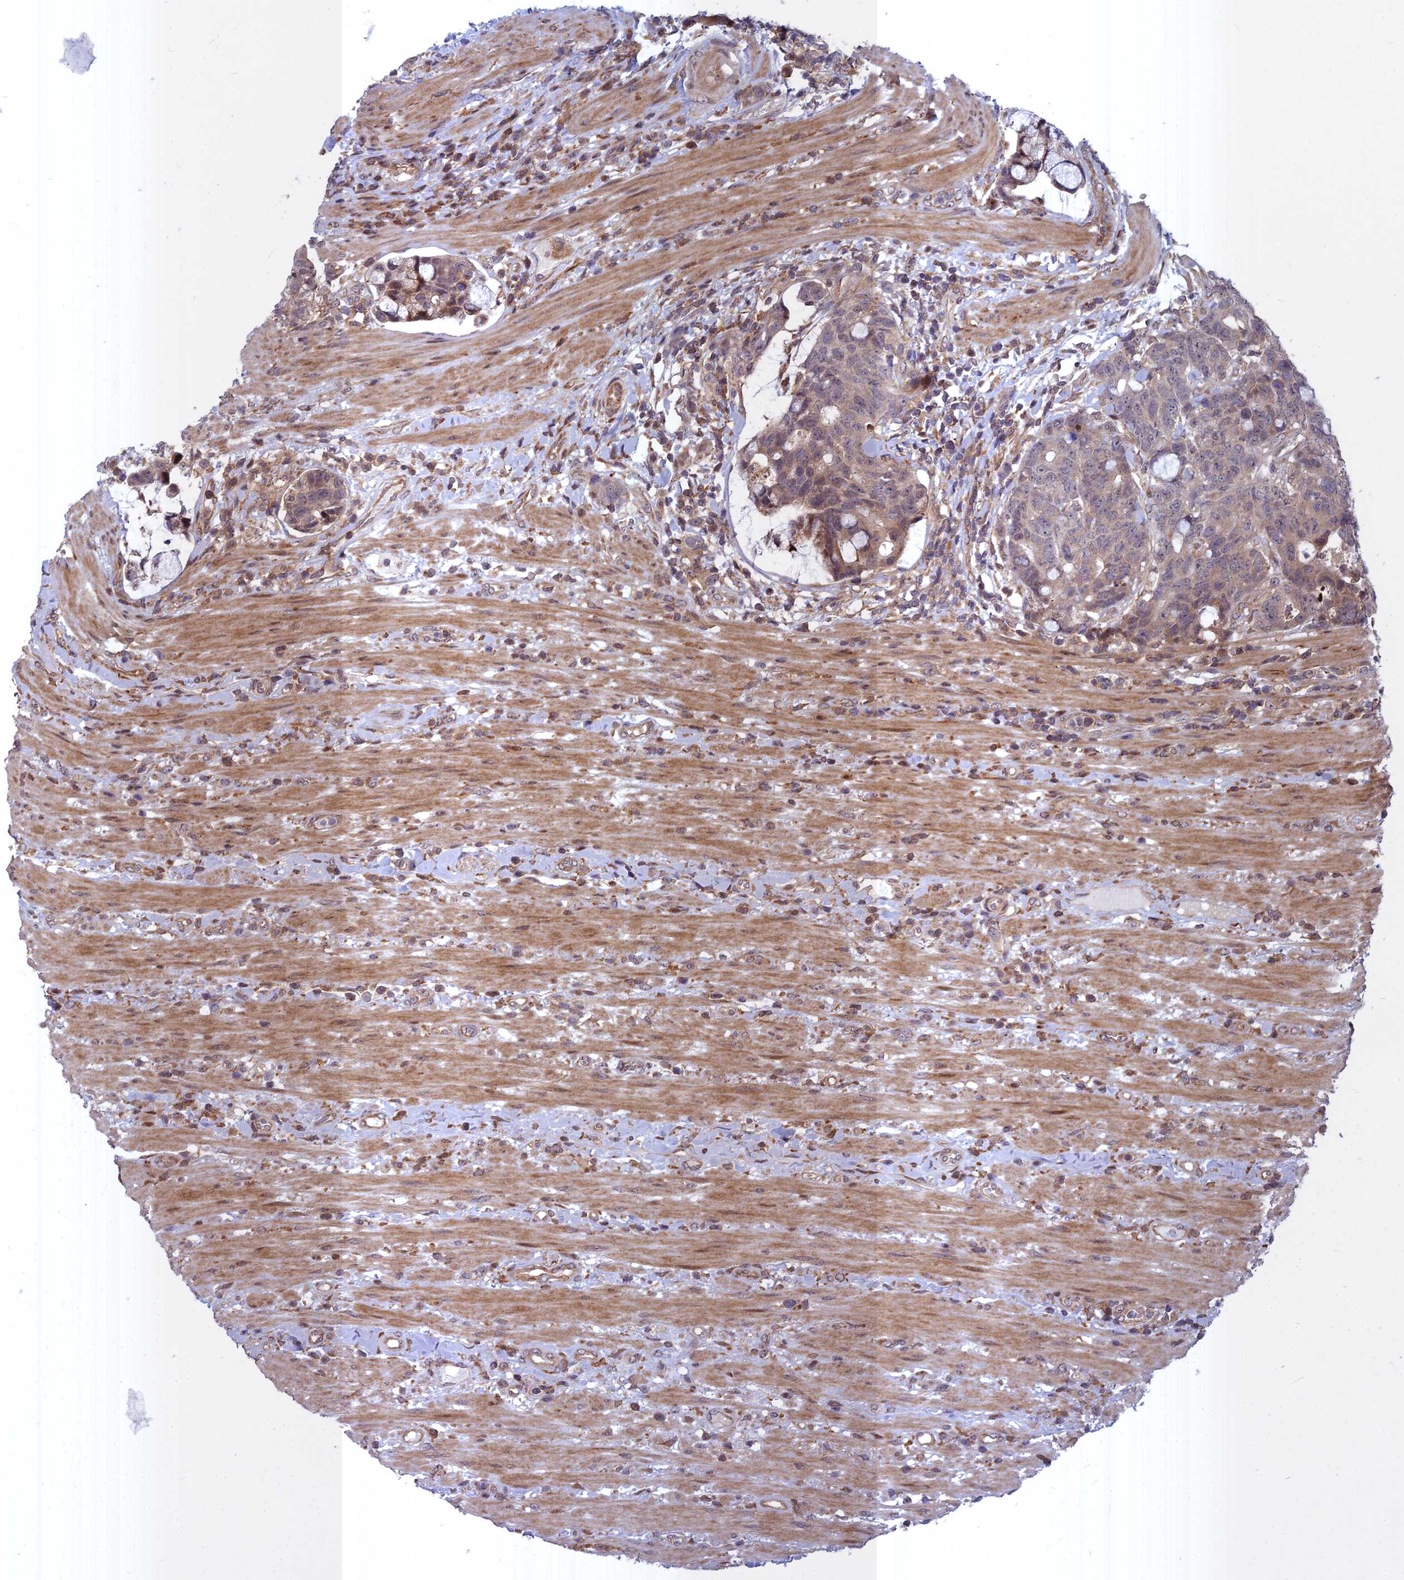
{"staining": {"intensity": "weak", "quantity": "25%-75%", "location": "cytoplasmic/membranous"}, "tissue": "colorectal cancer", "cell_type": "Tumor cells", "image_type": "cancer", "snomed": [{"axis": "morphology", "description": "Adenocarcinoma, NOS"}, {"axis": "topography", "description": "Colon"}], "caption": "Protein staining exhibits weak cytoplasmic/membranous staining in approximately 25%-75% of tumor cells in colorectal cancer (adenocarcinoma).", "gene": "COMMD2", "patient": {"sex": "female", "age": 82}}